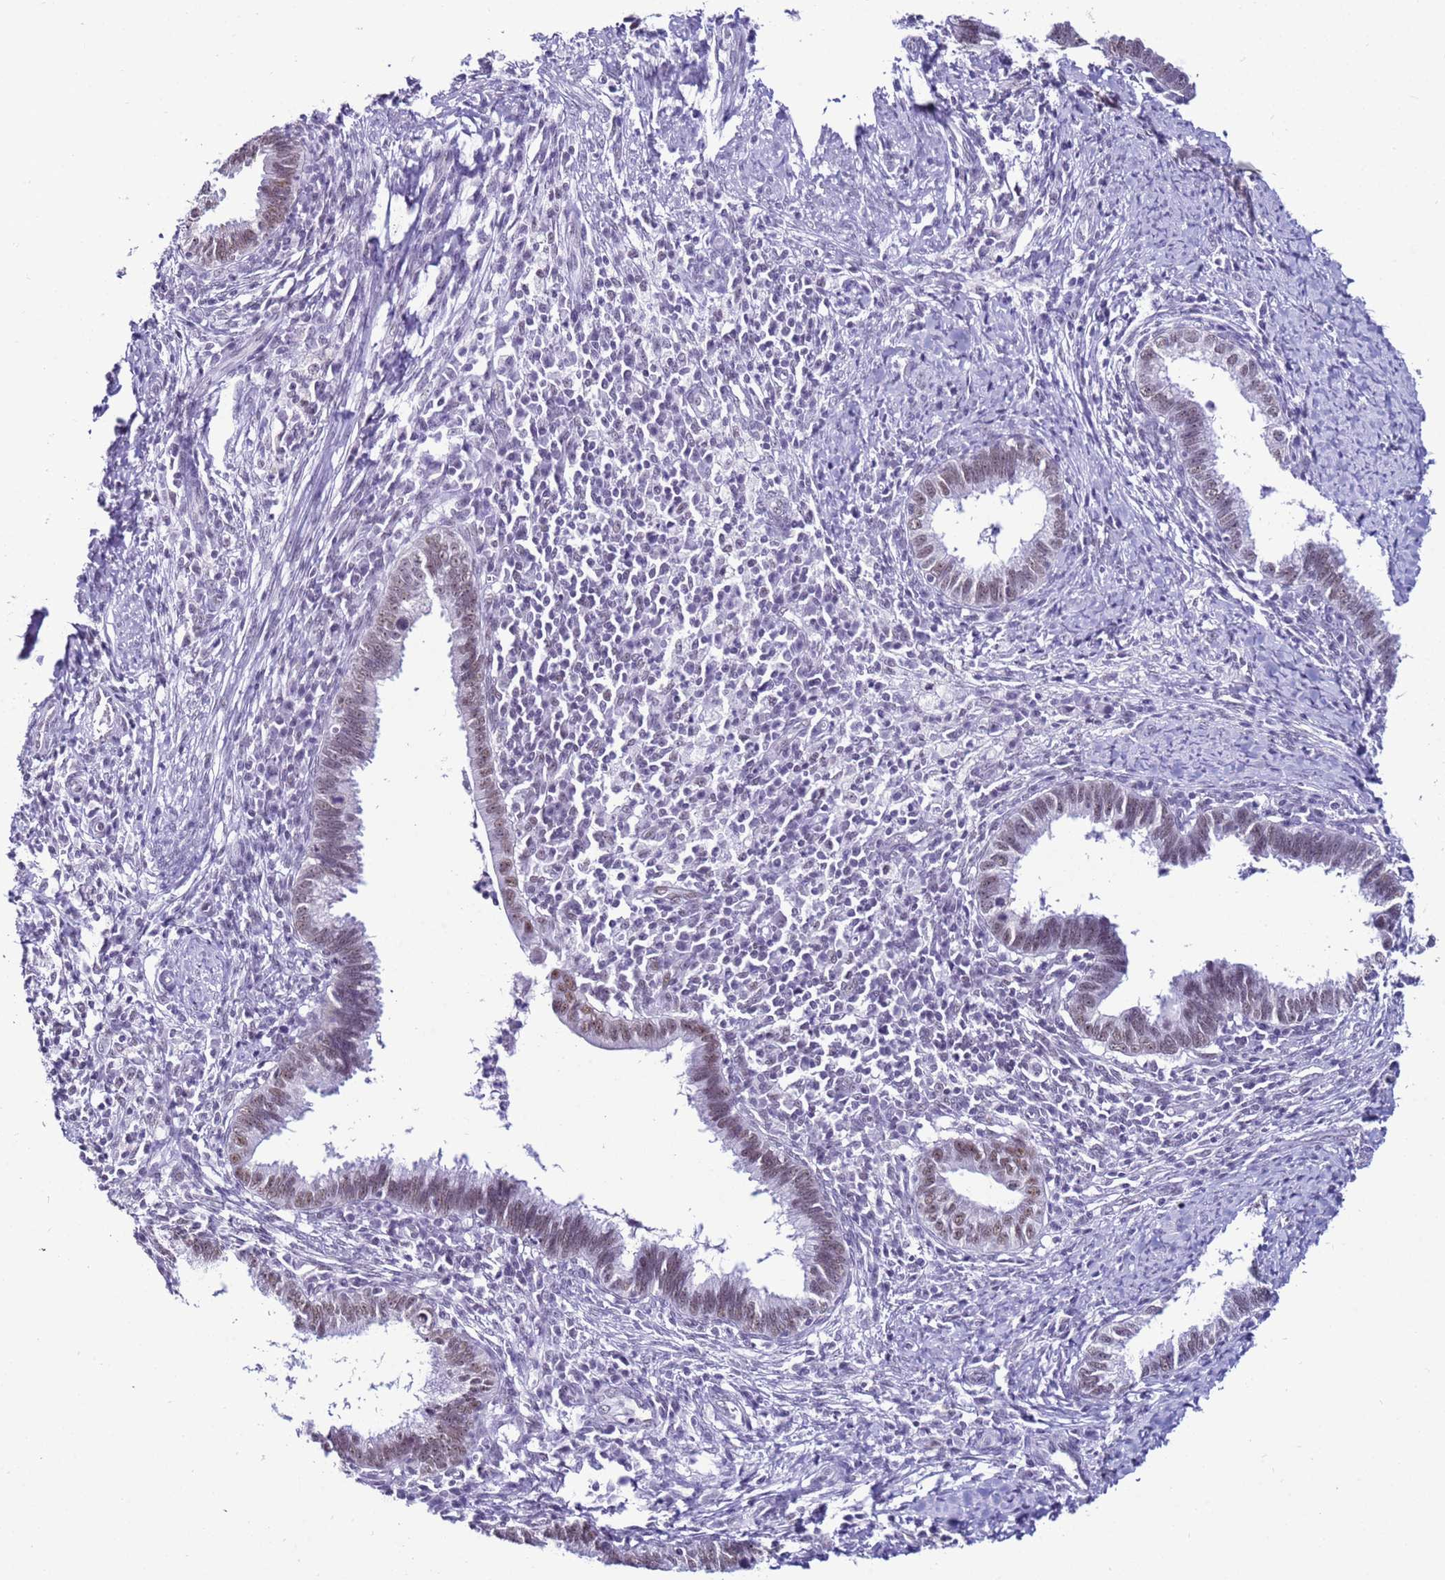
{"staining": {"intensity": "weak", "quantity": "25%-75%", "location": "nuclear"}, "tissue": "cervical cancer", "cell_type": "Tumor cells", "image_type": "cancer", "snomed": [{"axis": "morphology", "description": "Adenocarcinoma, NOS"}, {"axis": "topography", "description": "Cervix"}], "caption": "This photomicrograph exhibits immunohistochemistry staining of human cervical cancer, with low weak nuclear staining in approximately 25%-75% of tumor cells.", "gene": "DHX15", "patient": {"sex": "female", "age": 36}}